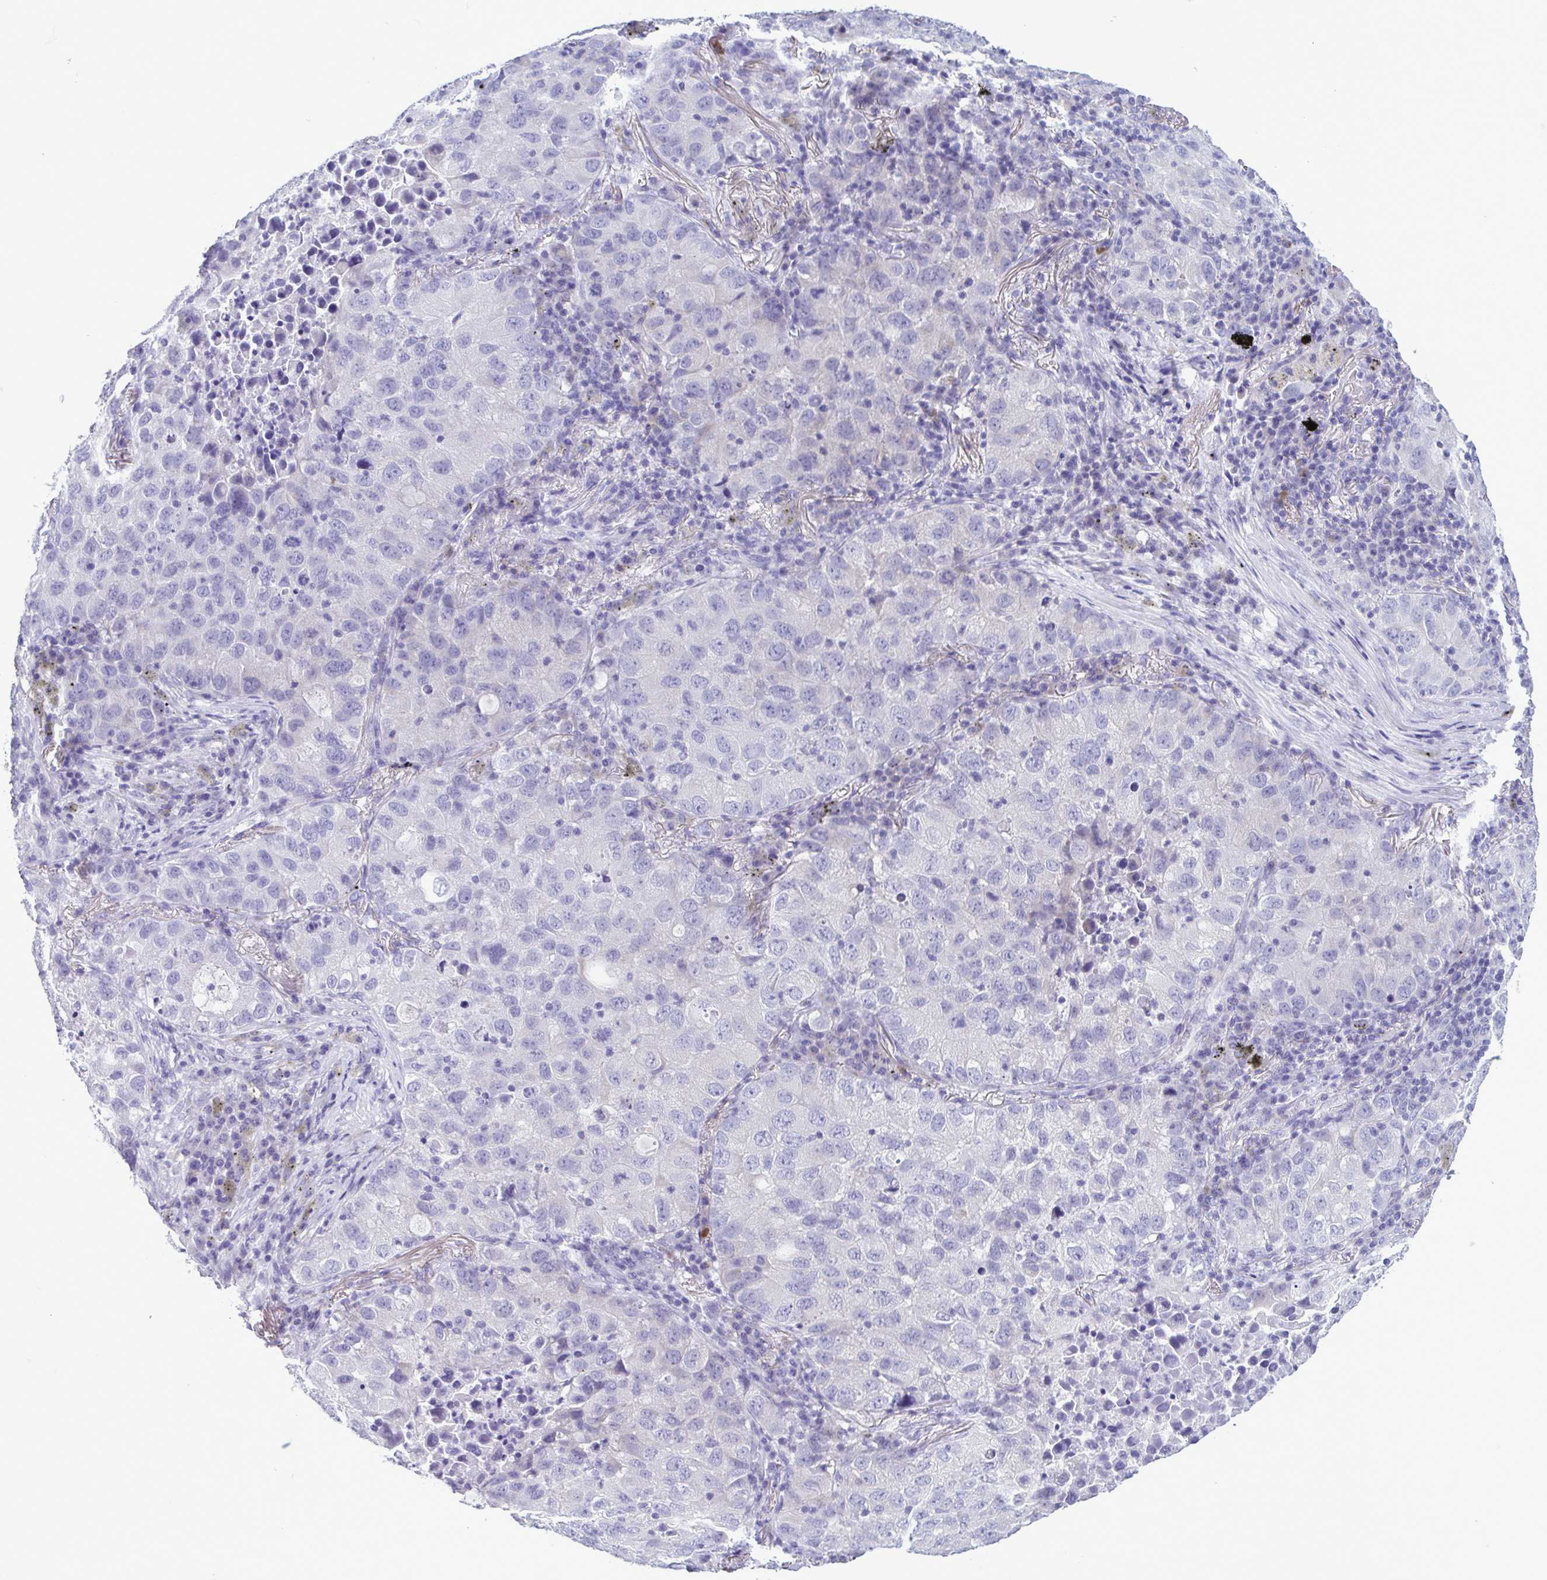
{"staining": {"intensity": "negative", "quantity": "none", "location": "none"}, "tissue": "lung cancer", "cell_type": "Tumor cells", "image_type": "cancer", "snomed": [{"axis": "morphology", "description": "Normal morphology"}, {"axis": "morphology", "description": "Adenocarcinoma, NOS"}, {"axis": "topography", "description": "Lymph node"}, {"axis": "topography", "description": "Lung"}], "caption": "The histopathology image demonstrates no staining of tumor cells in lung adenocarcinoma. (DAB (3,3'-diaminobenzidine) immunohistochemistry, high magnification).", "gene": "INAFM1", "patient": {"sex": "female", "age": 51}}